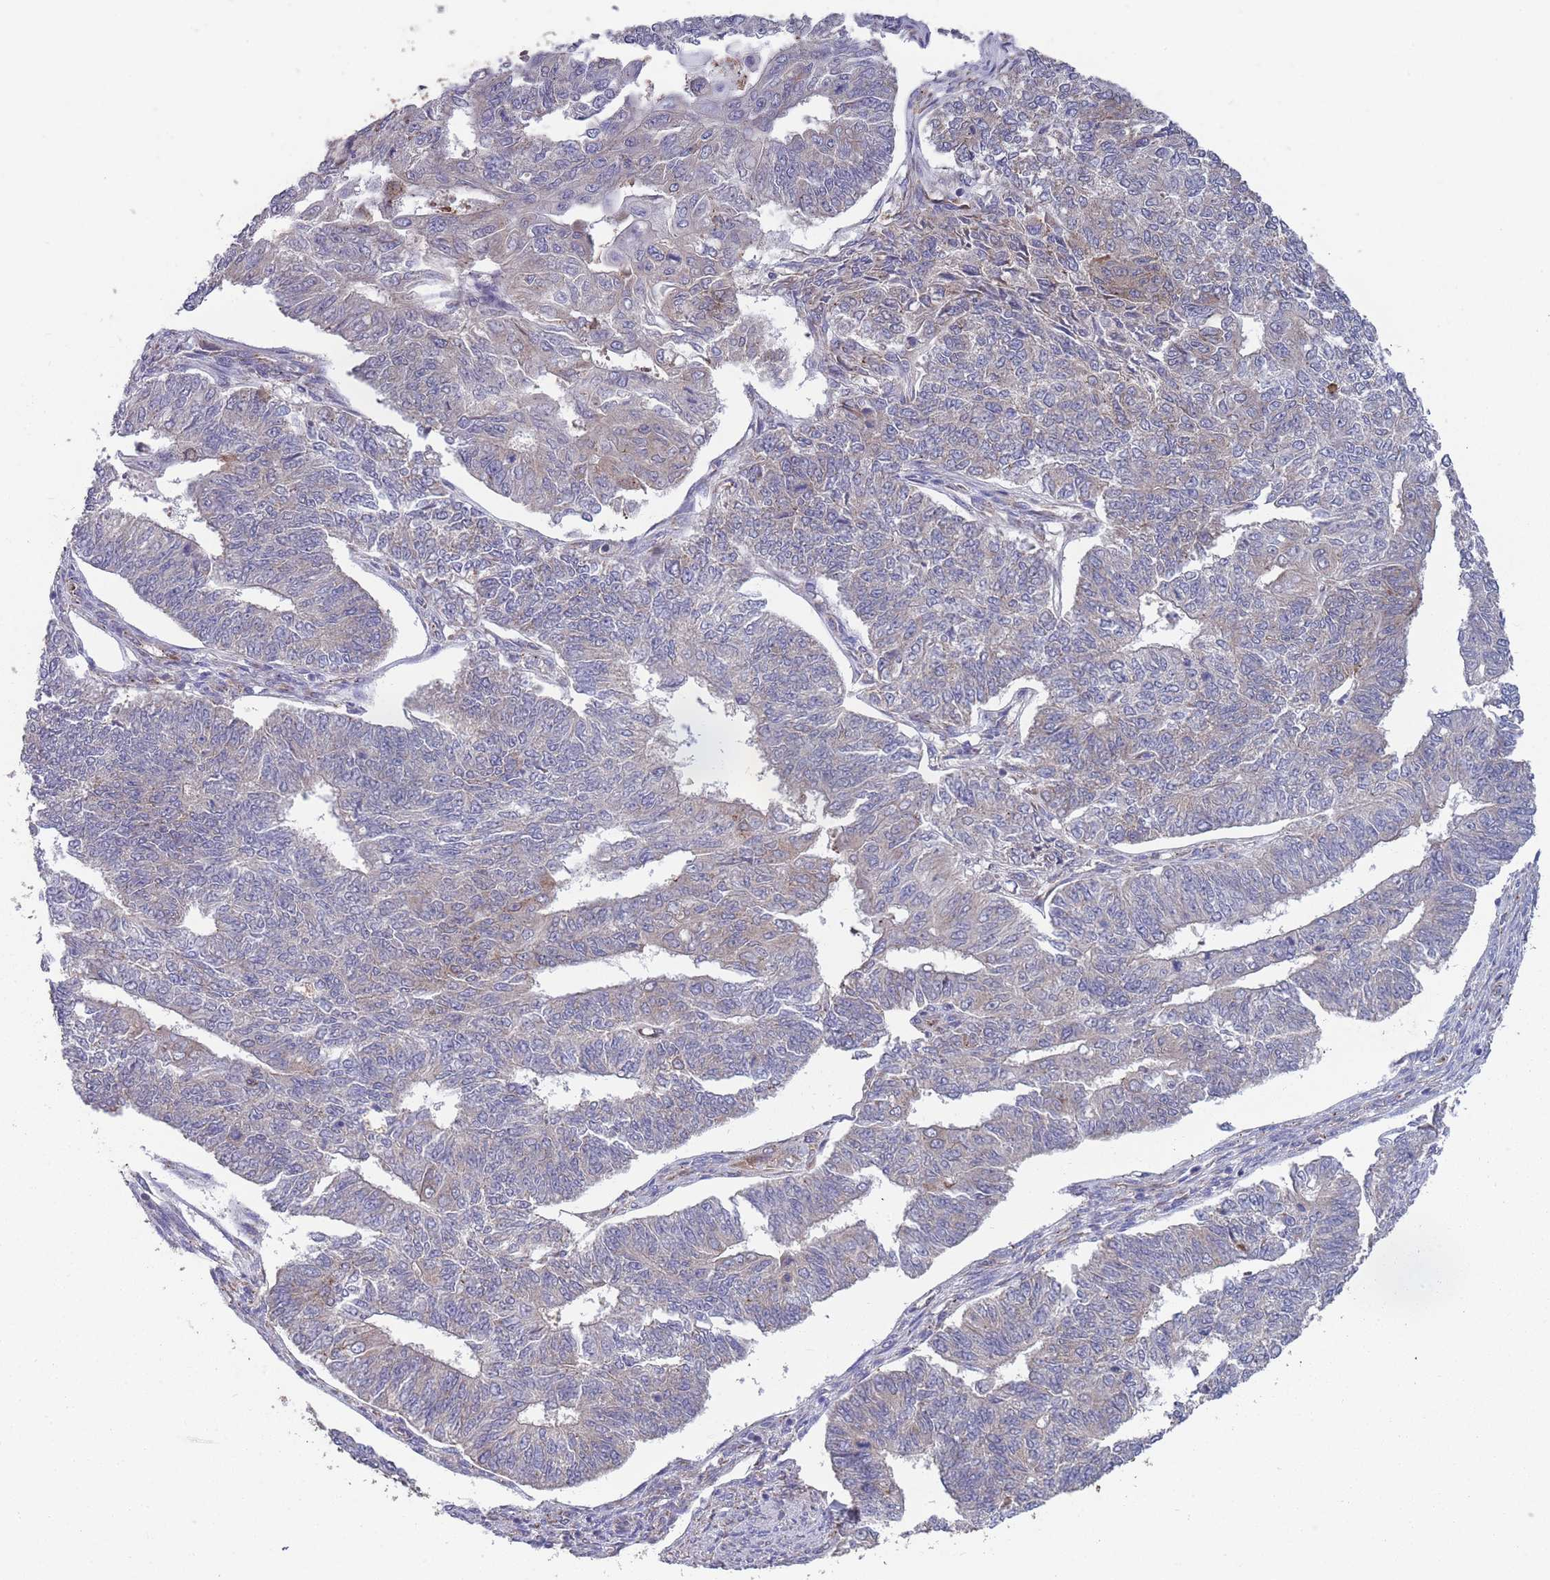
{"staining": {"intensity": "moderate", "quantity": "<25%", "location": "cytoplasmic/membranous"}, "tissue": "endometrial cancer", "cell_type": "Tumor cells", "image_type": "cancer", "snomed": [{"axis": "morphology", "description": "Adenocarcinoma, NOS"}, {"axis": "topography", "description": "Endometrium"}], "caption": "A brown stain highlights moderate cytoplasmic/membranous positivity of a protein in endometrial adenocarcinoma tumor cells. The staining was performed using DAB (3,3'-diaminobenzidine), with brown indicating positive protein expression. Nuclei are stained blue with hematoxylin.", "gene": "STIM2", "patient": {"sex": "female", "age": 32}}